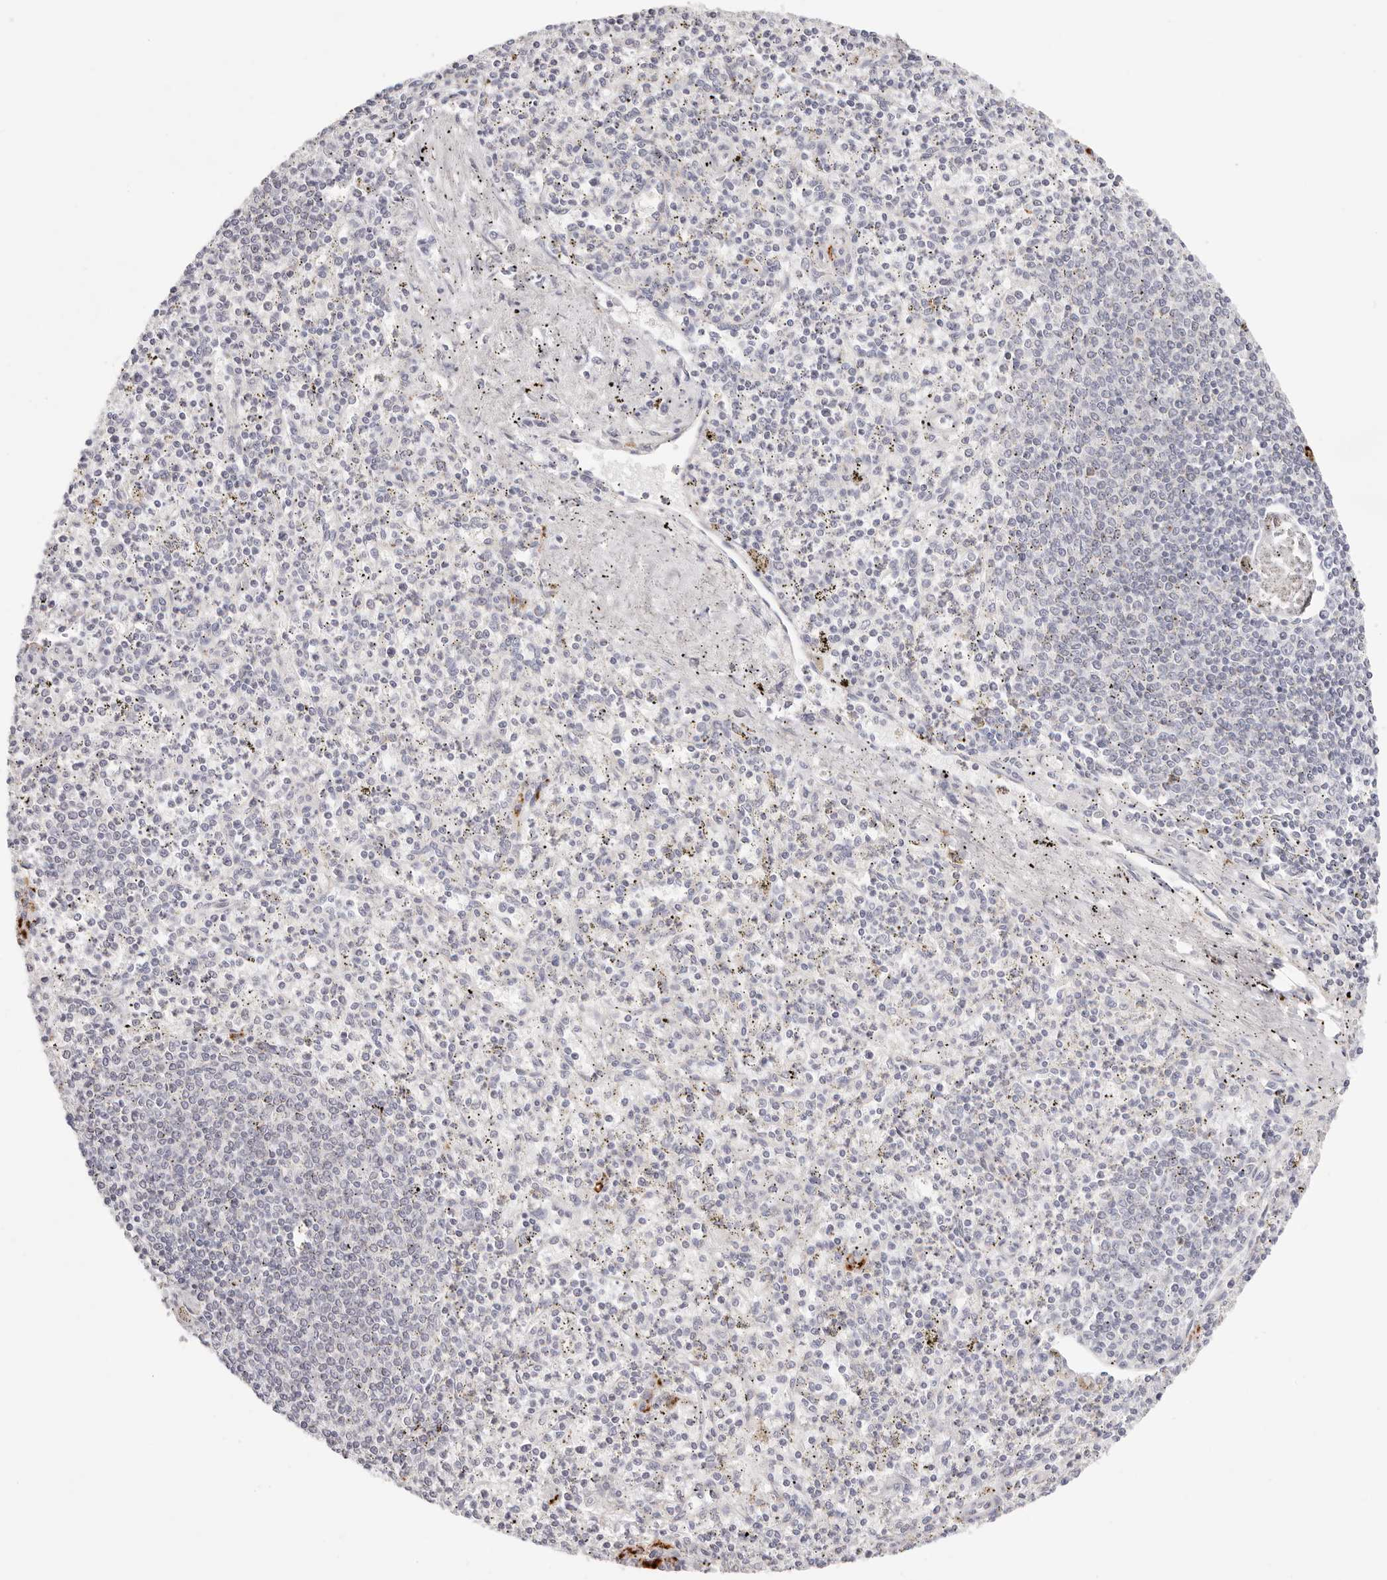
{"staining": {"intensity": "weak", "quantity": "<25%", "location": "cytoplasmic/membranous"}, "tissue": "spleen", "cell_type": "Cells in red pulp", "image_type": "normal", "snomed": [{"axis": "morphology", "description": "Normal tissue, NOS"}, {"axis": "topography", "description": "Spleen"}], "caption": "Spleen was stained to show a protein in brown. There is no significant positivity in cells in red pulp. (DAB immunohistochemistry (IHC), high magnification).", "gene": "STKLD1", "patient": {"sex": "male", "age": 72}}